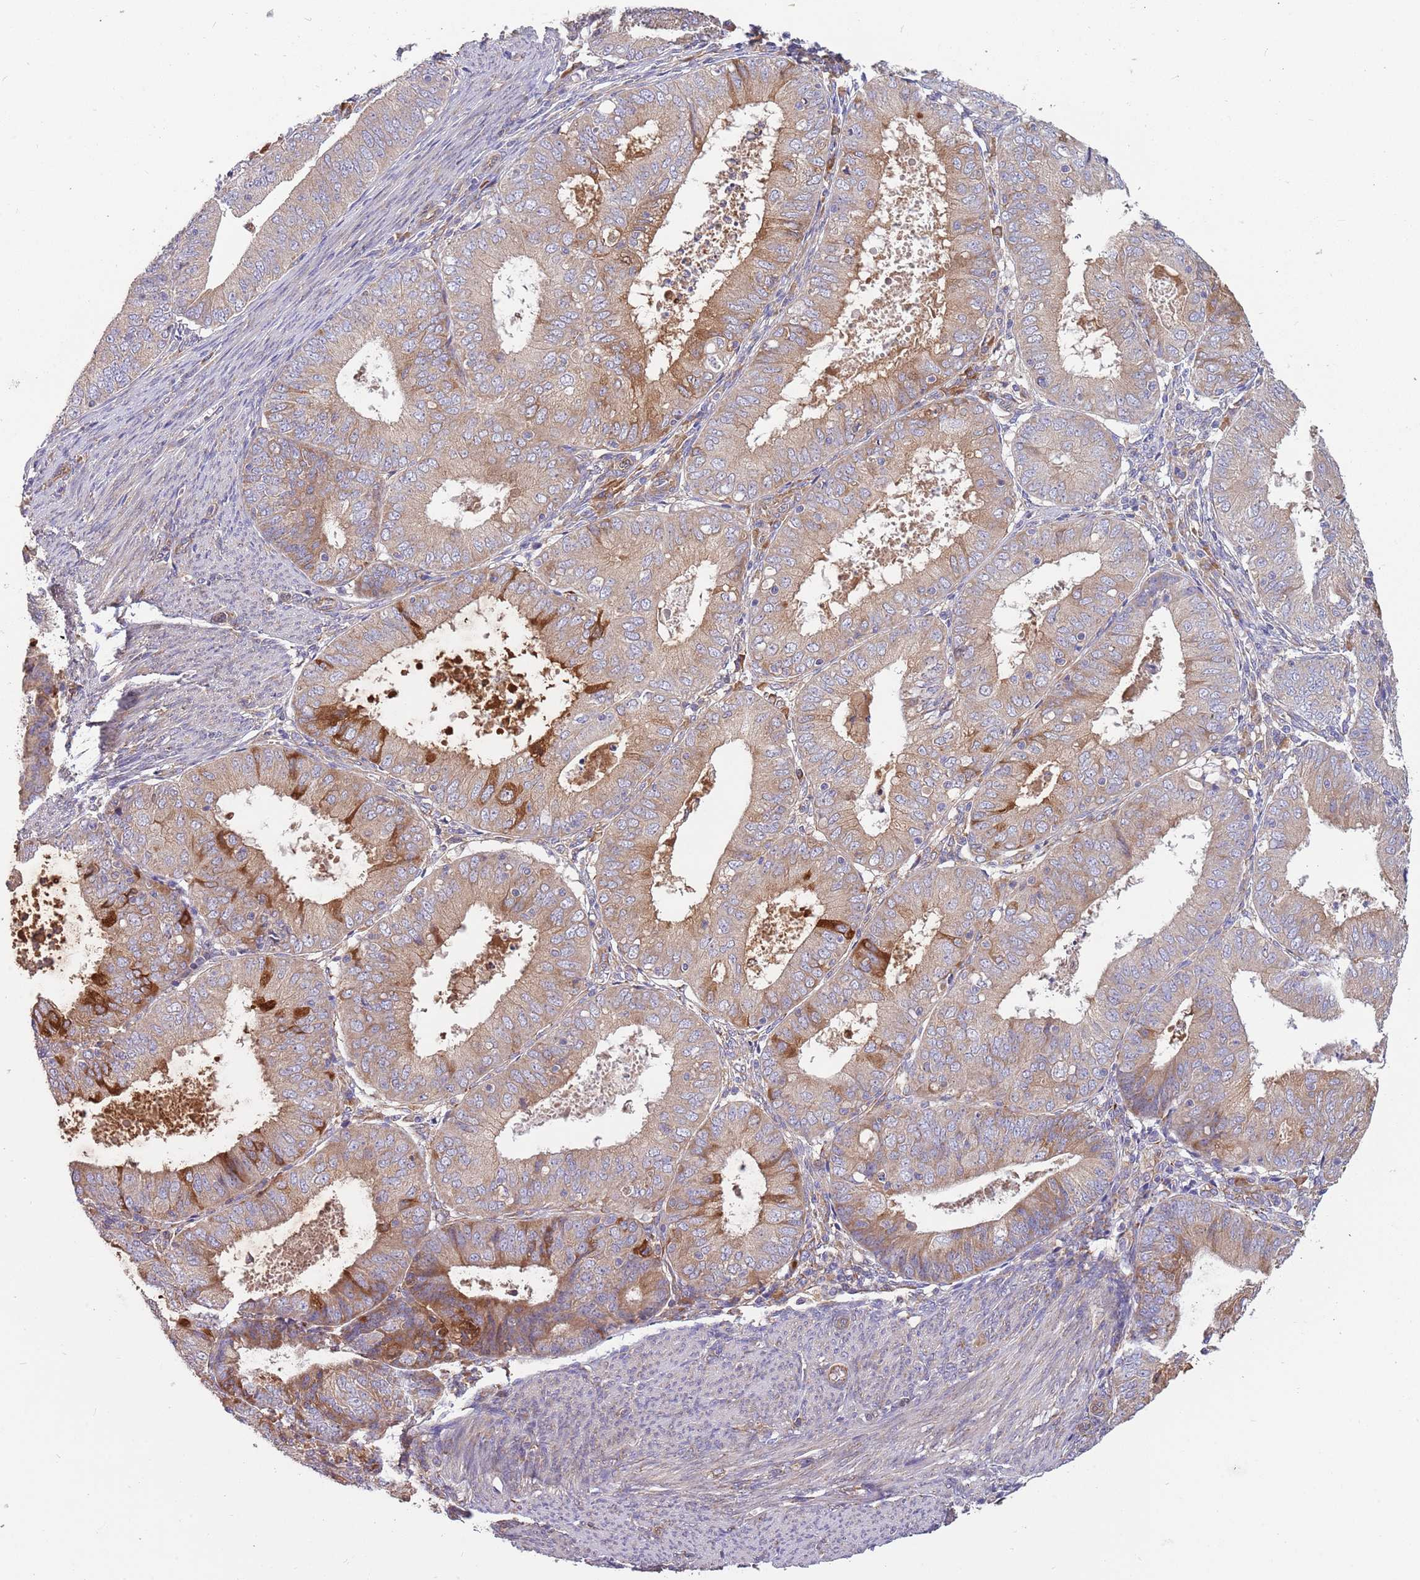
{"staining": {"intensity": "moderate", "quantity": ">75%", "location": "cytoplasmic/membranous"}, "tissue": "endometrial cancer", "cell_type": "Tumor cells", "image_type": "cancer", "snomed": [{"axis": "morphology", "description": "Adenocarcinoma, NOS"}, {"axis": "topography", "description": "Endometrium"}], "caption": "Immunohistochemical staining of human endometrial cancer (adenocarcinoma) reveals moderate cytoplasmic/membranous protein expression in about >75% of tumor cells.", "gene": "ARMCX6", "patient": {"sex": "female", "age": 57}}